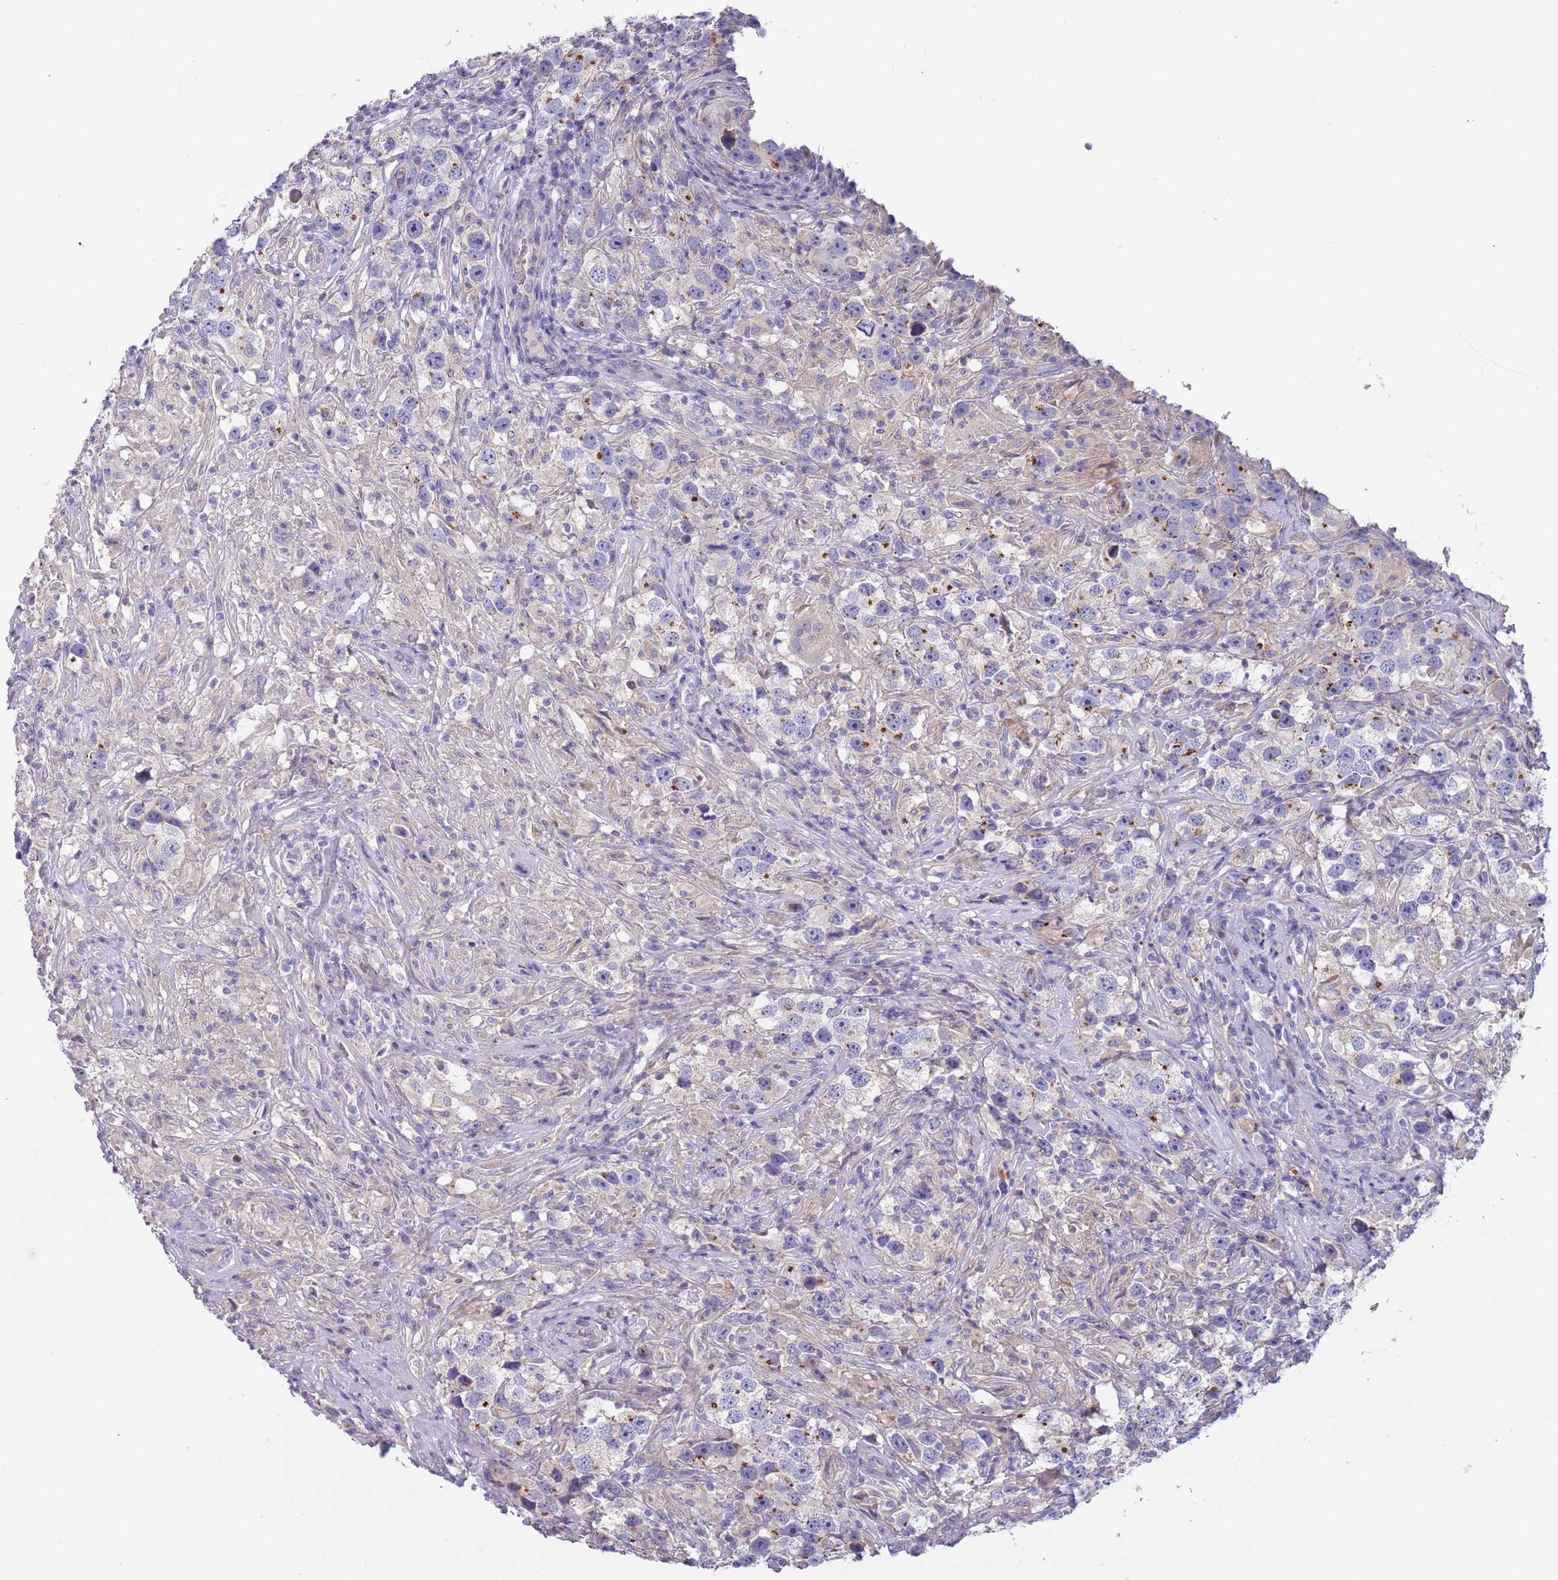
{"staining": {"intensity": "moderate", "quantity": "<25%", "location": "cytoplasmic/membranous"}, "tissue": "testis cancer", "cell_type": "Tumor cells", "image_type": "cancer", "snomed": [{"axis": "morphology", "description": "Seminoma, NOS"}, {"axis": "topography", "description": "Testis"}], "caption": "Approximately <25% of tumor cells in human seminoma (testis) reveal moderate cytoplasmic/membranous protein staining as visualized by brown immunohistochemical staining.", "gene": "MAN1C1", "patient": {"sex": "male", "age": 49}}